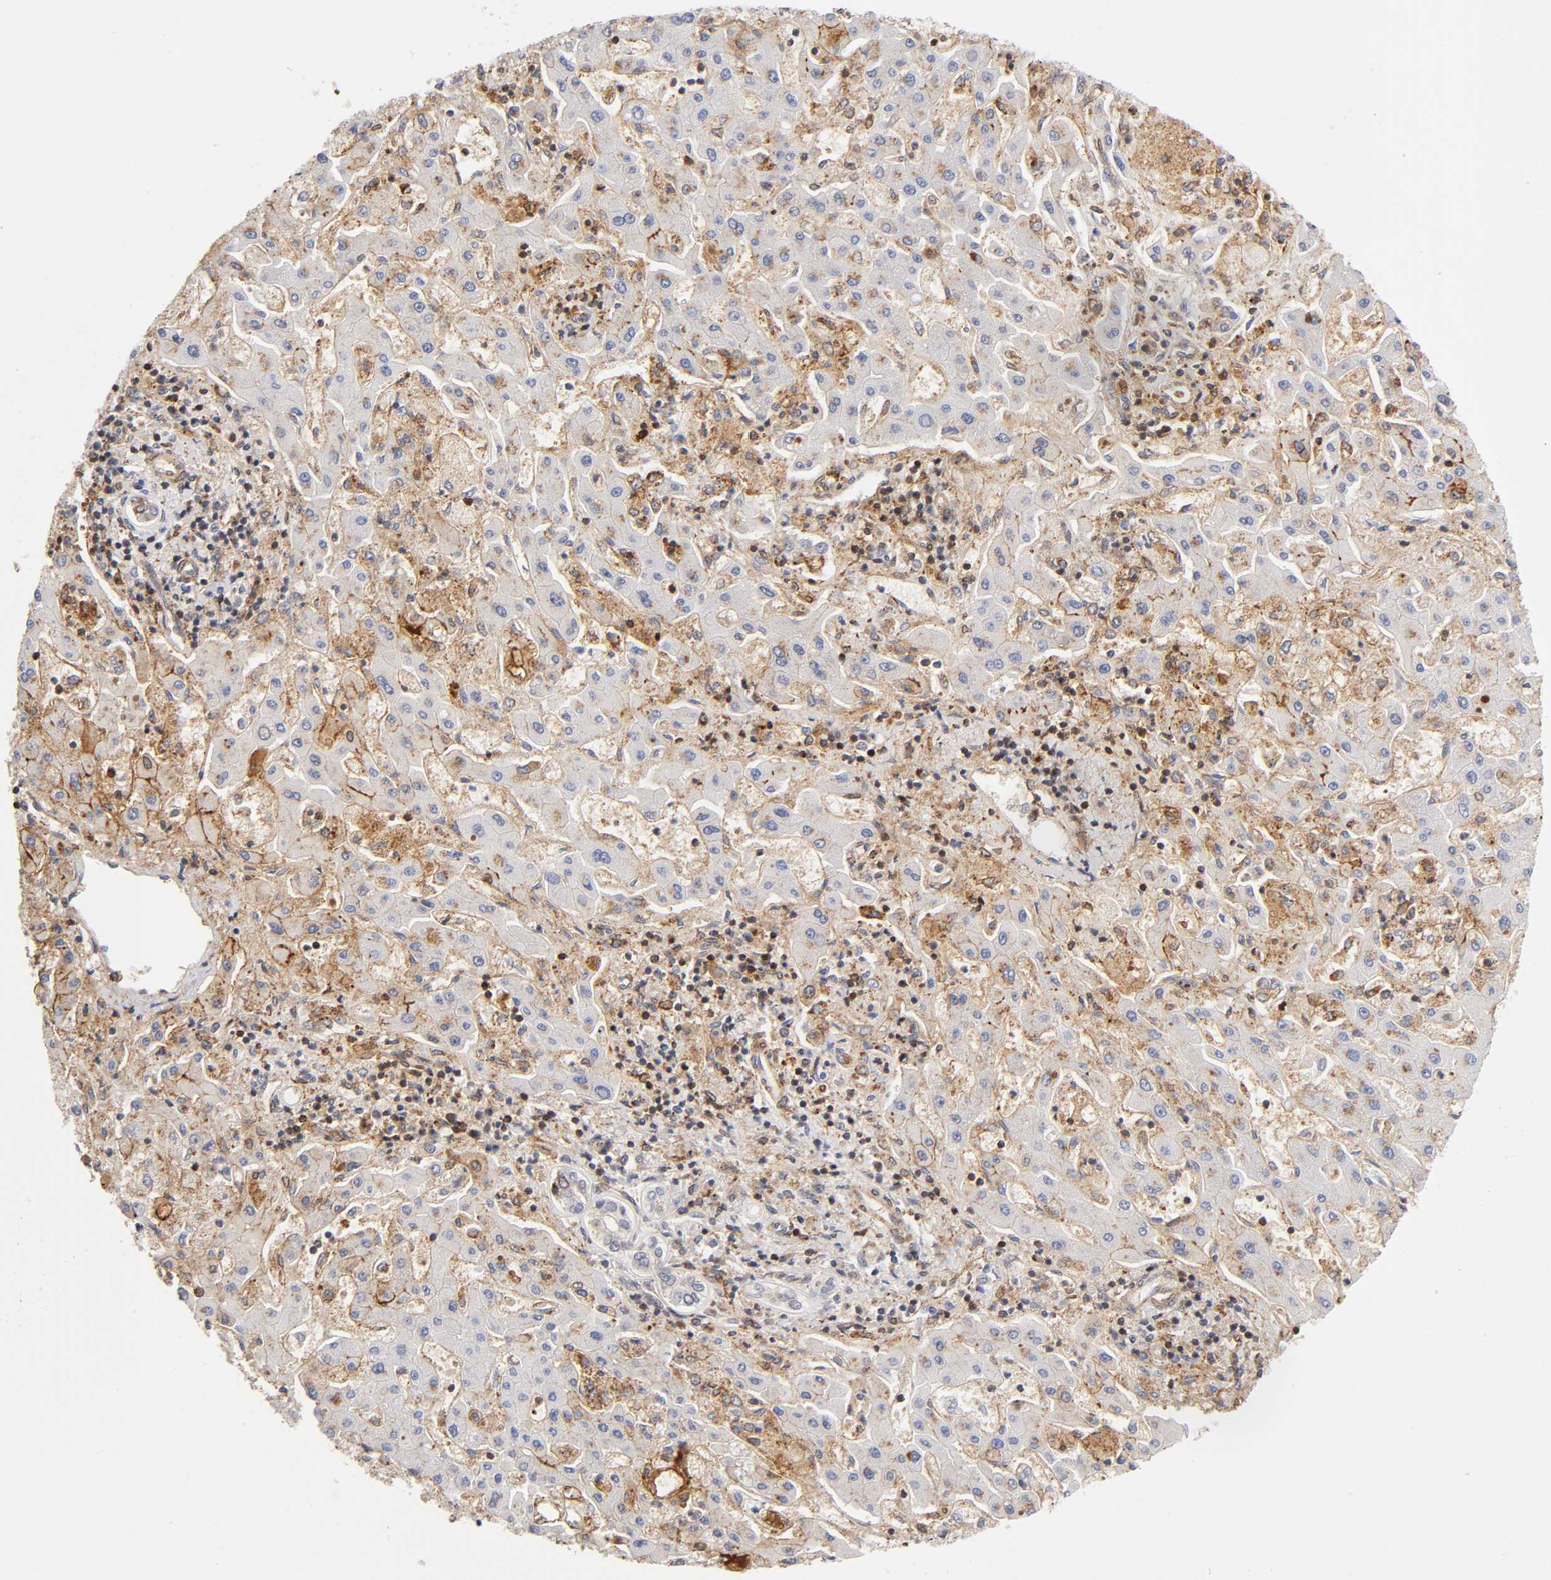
{"staining": {"intensity": "moderate", "quantity": ">75%", "location": "cytoplasmic/membranous"}, "tissue": "liver cancer", "cell_type": "Tumor cells", "image_type": "cancer", "snomed": [{"axis": "morphology", "description": "Cholangiocarcinoma"}, {"axis": "topography", "description": "Liver"}], "caption": "Liver cancer stained with a brown dye displays moderate cytoplasmic/membranous positive expression in approximately >75% of tumor cells.", "gene": "ANXA7", "patient": {"sex": "male", "age": 50}}